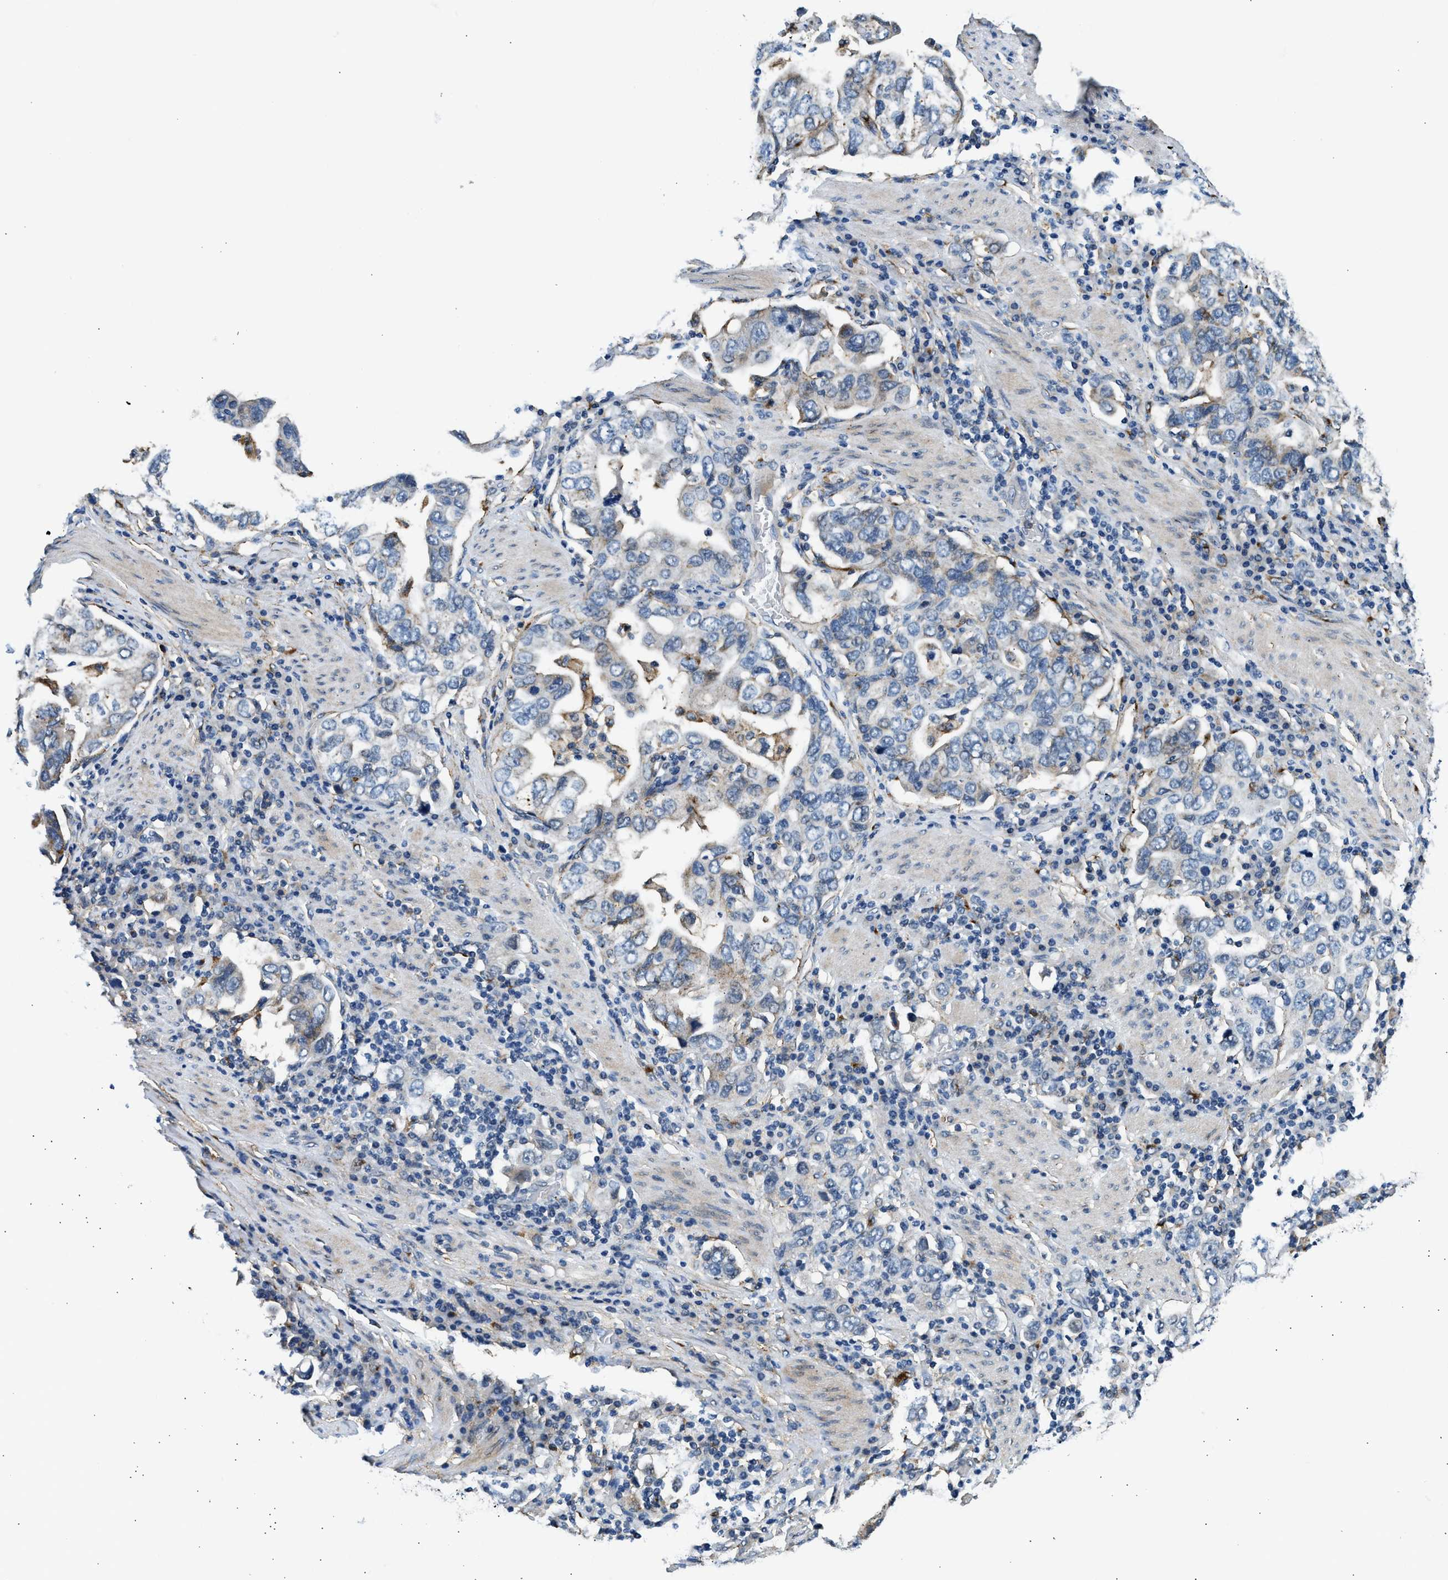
{"staining": {"intensity": "weak", "quantity": "<25%", "location": "cytoplasmic/membranous"}, "tissue": "stomach cancer", "cell_type": "Tumor cells", "image_type": "cancer", "snomed": [{"axis": "morphology", "description": "Adenocarcinoma, NOS"}, {"axis": "topography", "description": "Stomach, upper"}], "caption": "DAB (3,3'-diaminobenzidine) immunohistochemical staining of human stomach adenocarcinoma shows no significant staining in tumor cells. (Immunohistochemistry (ihc), brightfield microscopy, high magnification).", "gene": "LRP1", "patient": {"sex": "male", "age": 62}}